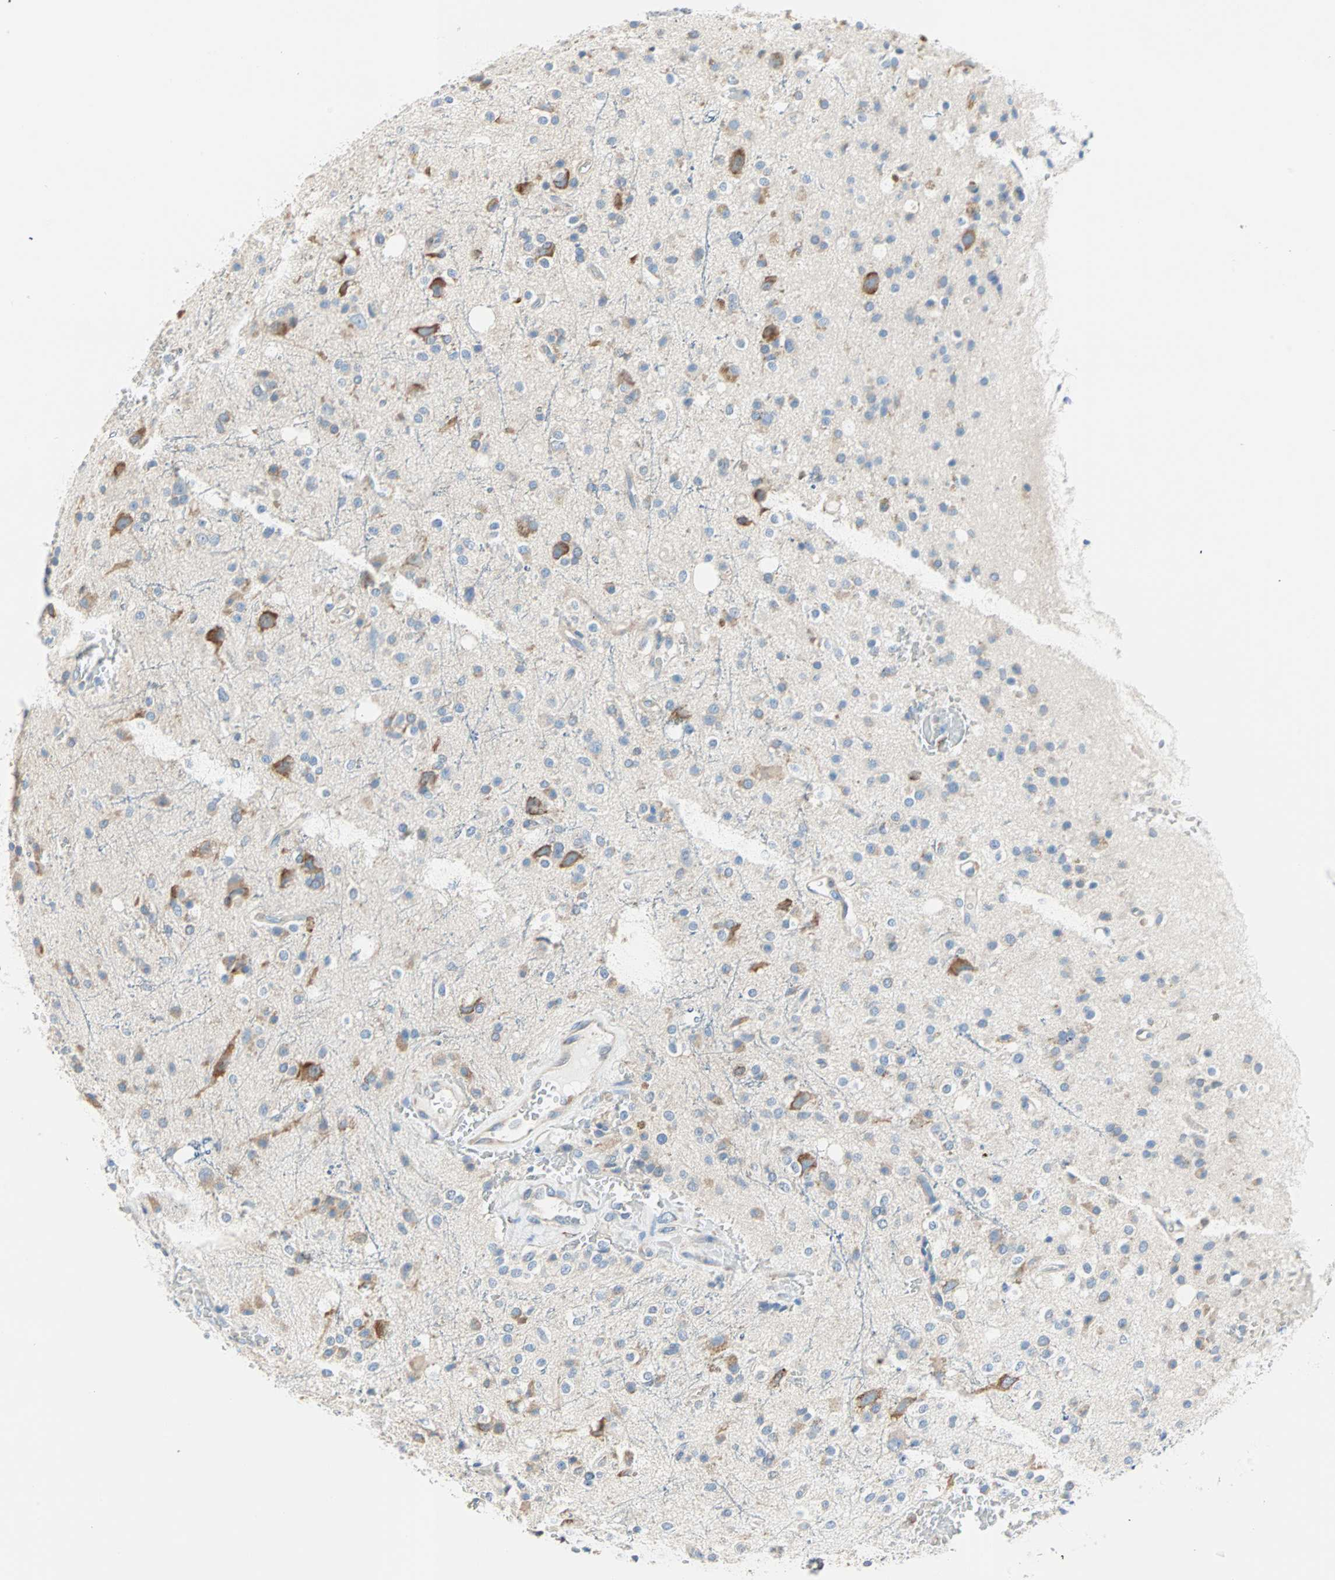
{"staining": {"intensity": "moderate", "quantity": "25%-75%", "location": "cytoplasmic/membranous"}, "tissue": "glioma", "cell_type": "Tumor cells", "image_type": "cancer", "snomed": [{"axis": "morphology", "description": "Glioma, malignant, High grade"}, {"axis": "topography", "description": "Brain"}], "caption": "Protein expression analysis of malignant glioma (high-grade) reveals moderate cytoplasmic/membranous staining in about 25%-75% of tumor cells.", "gene": "PLCXD1", "patient": {"sex": "male", "age": 47}}